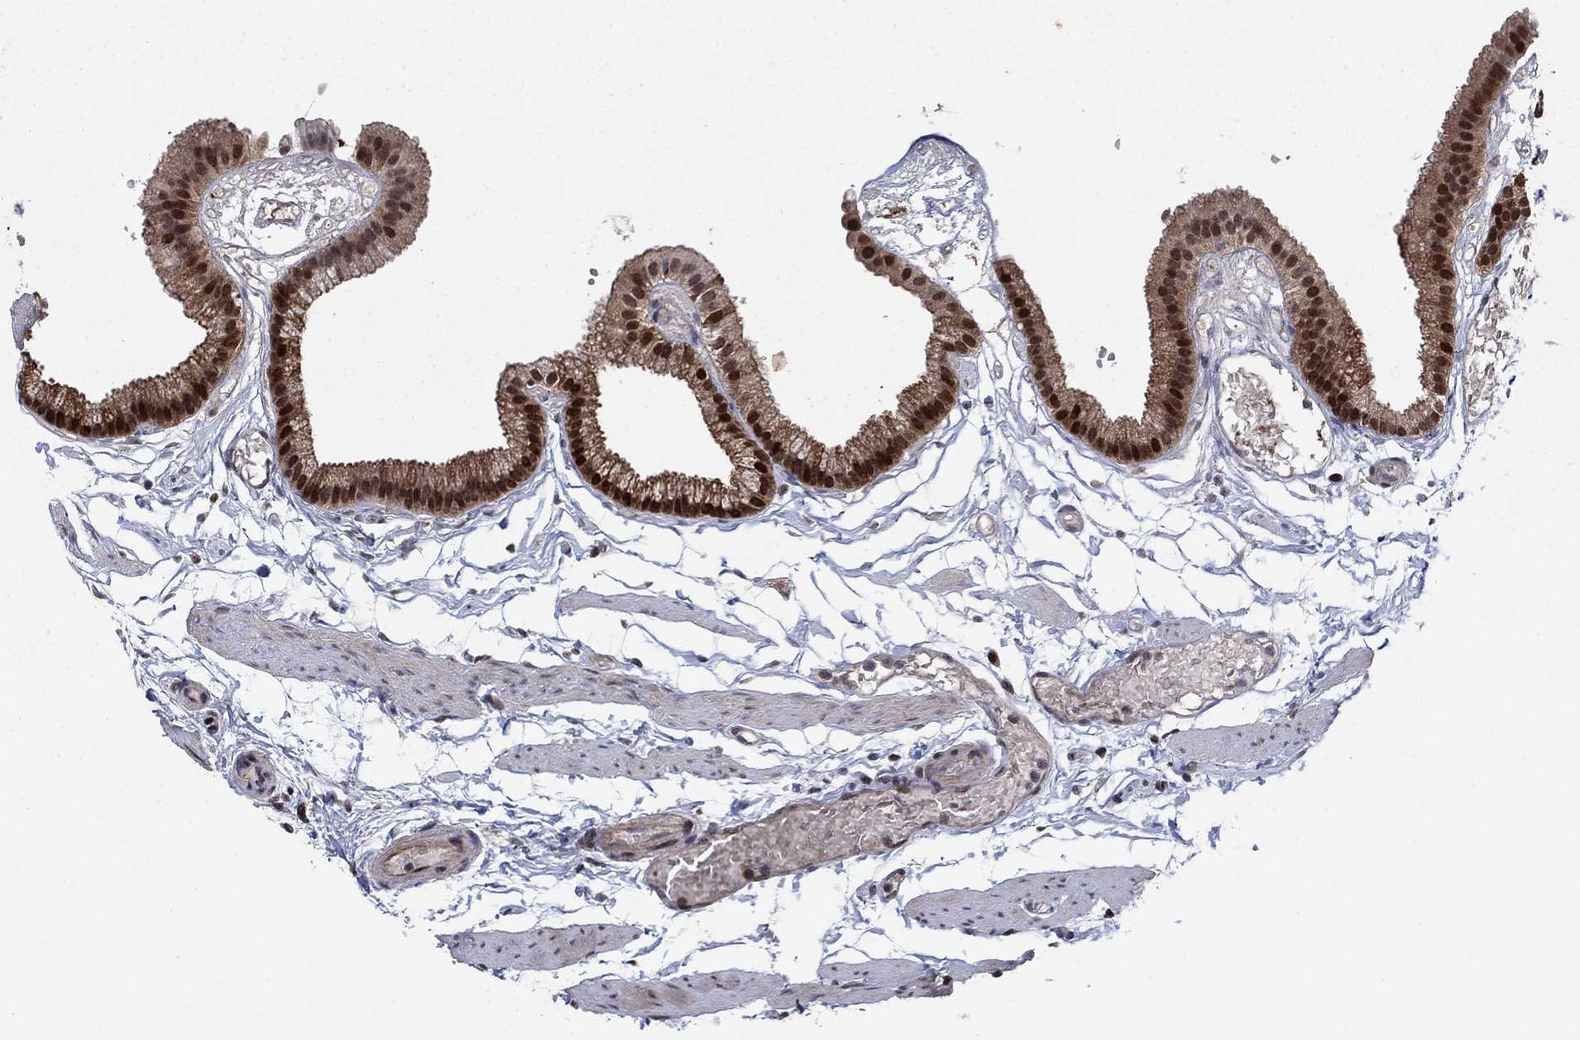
{"staining": {"intensity": "strong", "quantity": "25%-75%", "location": "cytoplasmic/membranous,nuclear"}, "tissue": "gallbladder", "cell_type": "Glandular cells", "image_type": "normal", "snomed": [{"axis": "morphology", "description": "Normal tissue, NOS"}, {"axis": "topography", "description": "Gallbladder"}], "caption": "Brown immunohistochemical staining in unremarkable gallbladder reveals strong cytoplasmic/membranous,nuclear positivity in about 25%-75% of glandular cells.", "gene": "PRICKLE4", "patient": {"sex": "female", "age": 45}}